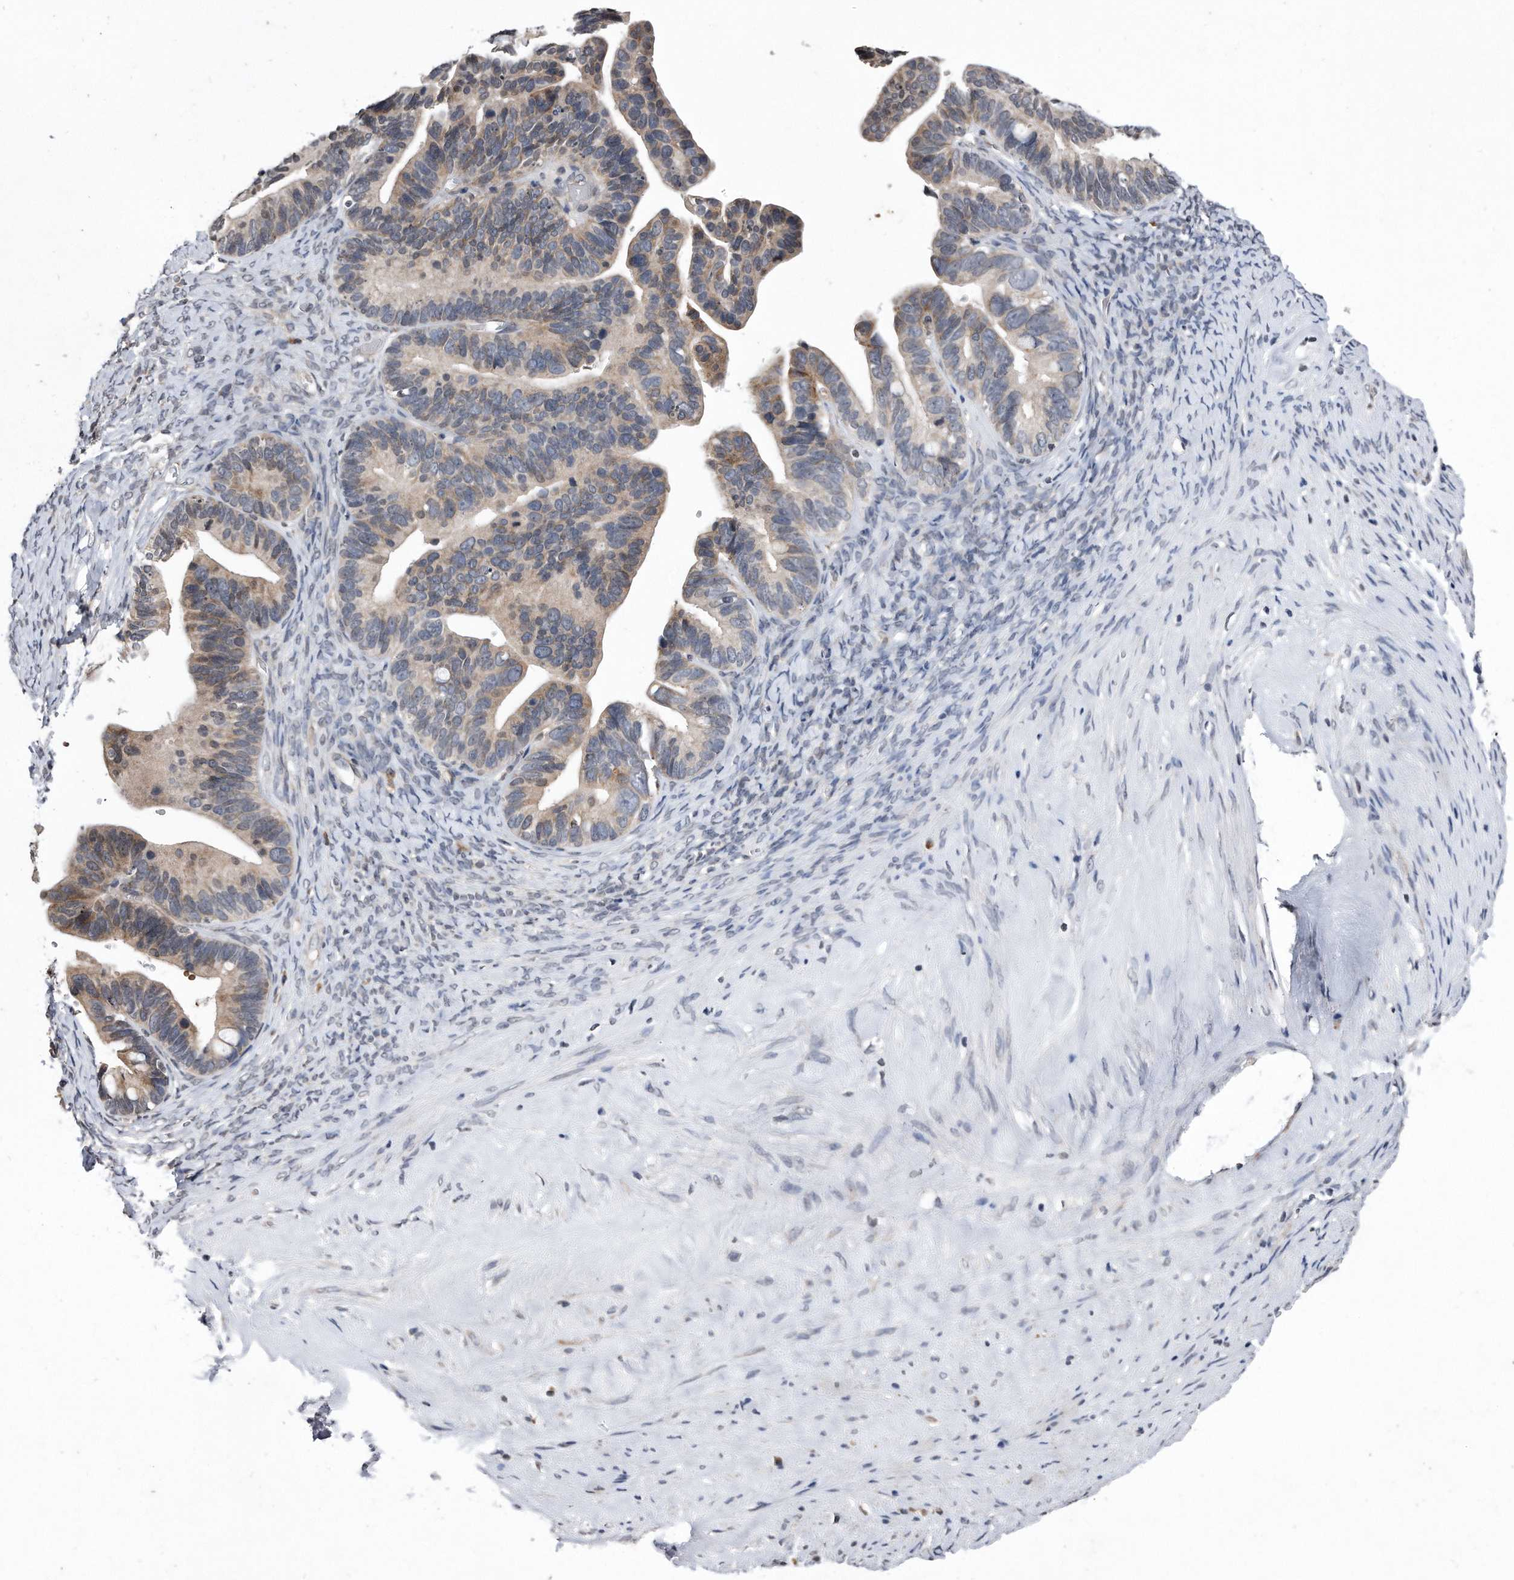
{"staining": {"intensity": "weak", "quantity": "25%-75%", "location": "cytoplasmic/membranous"}, "tissue": "ovarian cancer", "cell_type": "Tumor cells", "image_type": "cancer", "snomed": [{"axis": "morphology", "description": "Cystadenocarcinoma, serous, NOS"}, {"axis": "topography", "description": "Ovary"}], "caption": "IHC histopathology image of human ovarian serous cystadenocarcinoma stained for a protein (brown), which exhibits low levels of weak cytoplasmic/membranous expression in approximately 25%-75% of tumor cells.", "gene": "DAB1", "patient": {"sex": "female", "age": 56}}